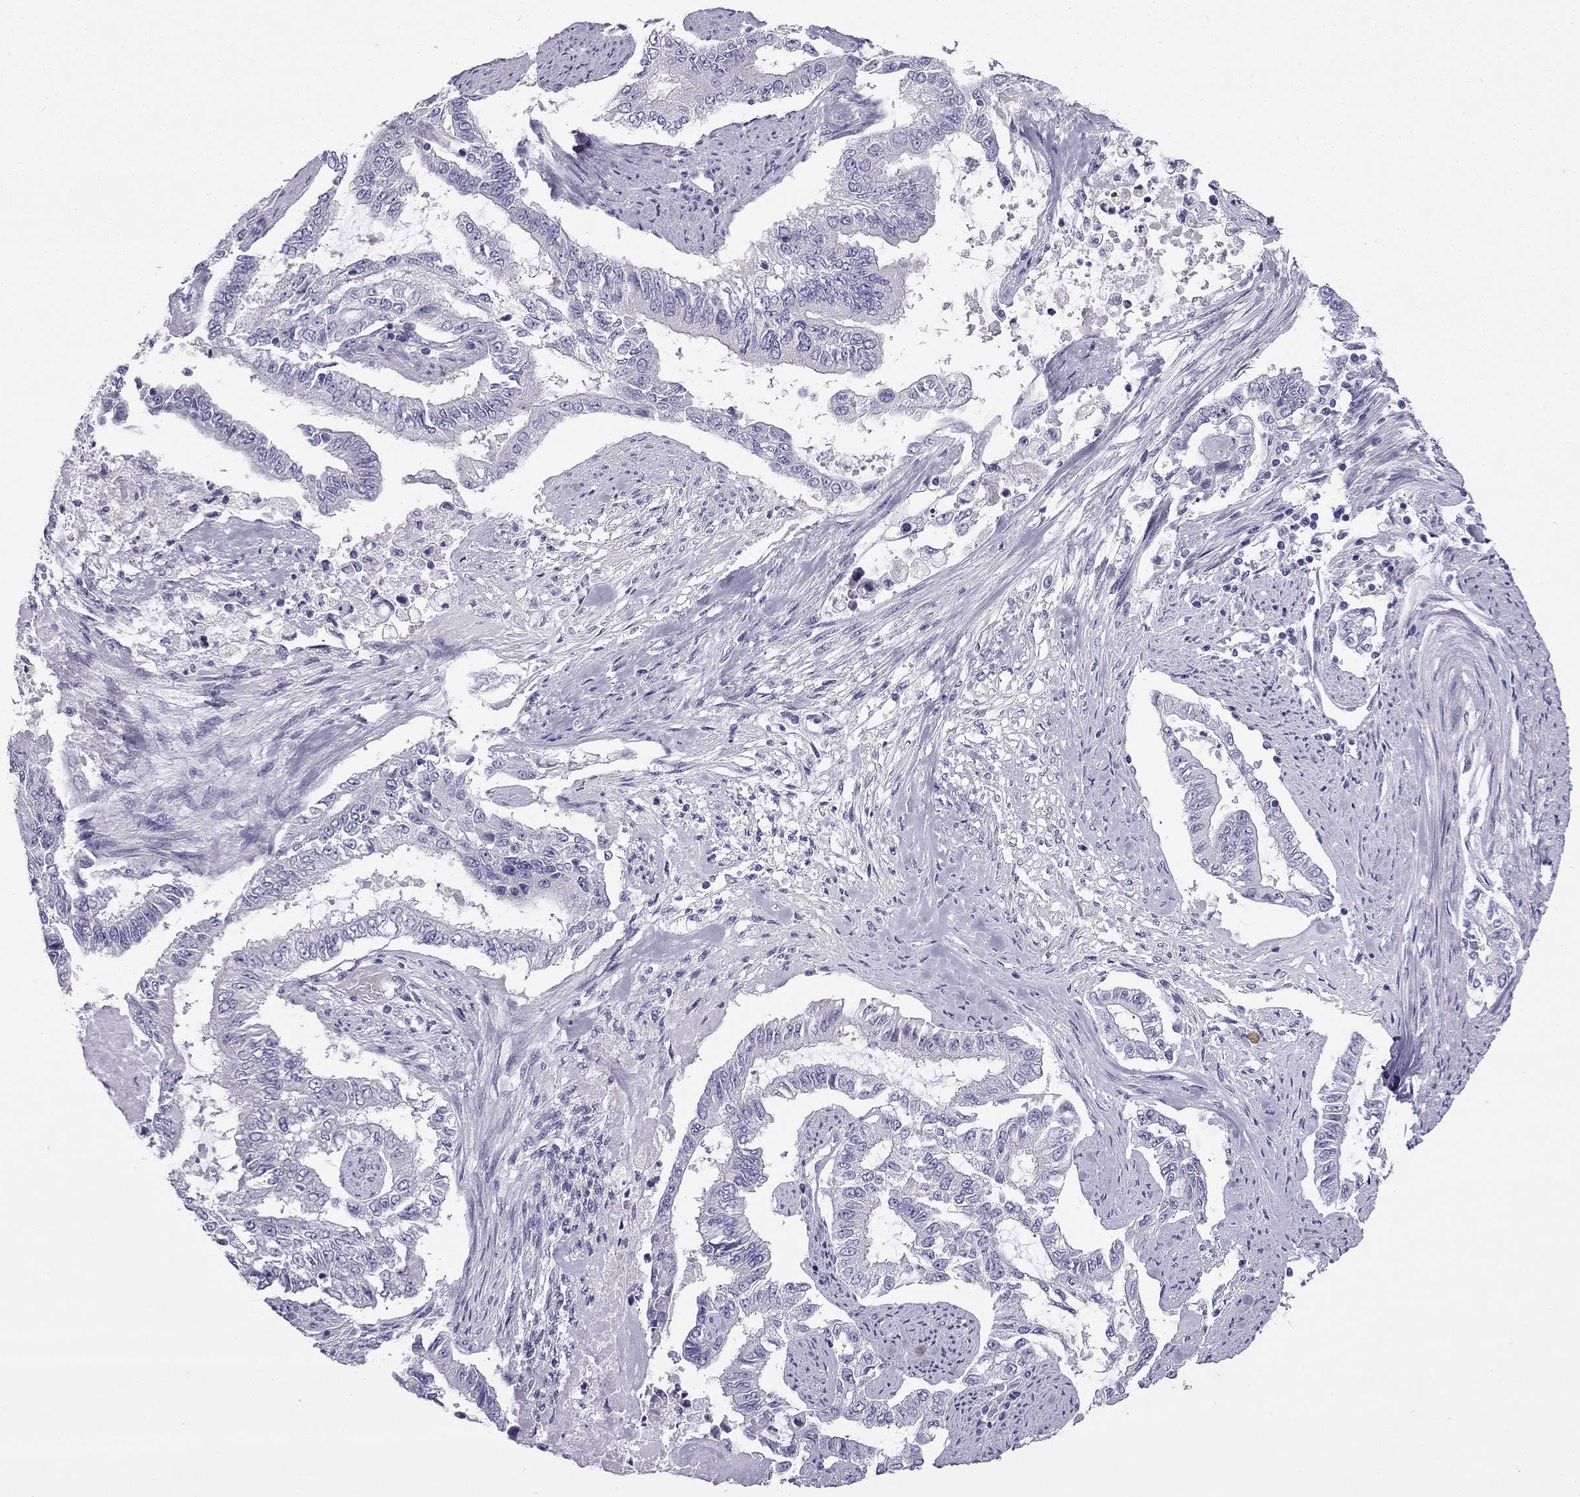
{"staining": {"intensity": "negative", "quantity": "none", "location": "none"}, "tissue": "endometrial cancer", "cell_type": "Tumor cells", "image_type": "cancer", "snomed": [{"axis": "morphology", "description": "Adenocarcinoma, NOS"}, {"axis": "topography", "description": "Uterus"}], "caption": "Immunohistochemistry image of neoplastic tissue: human adenocarcinoma (endometrial) stained with DAB (3,3'-diaminobenzidine) demonstrates no significant protein positivity in tumor cells. (Brightfield microscopy of DAB immunohistochemistry (IHC) at high magnification).", "gene": "GJA8", "patient": {"sex": "female", "age": 59}}